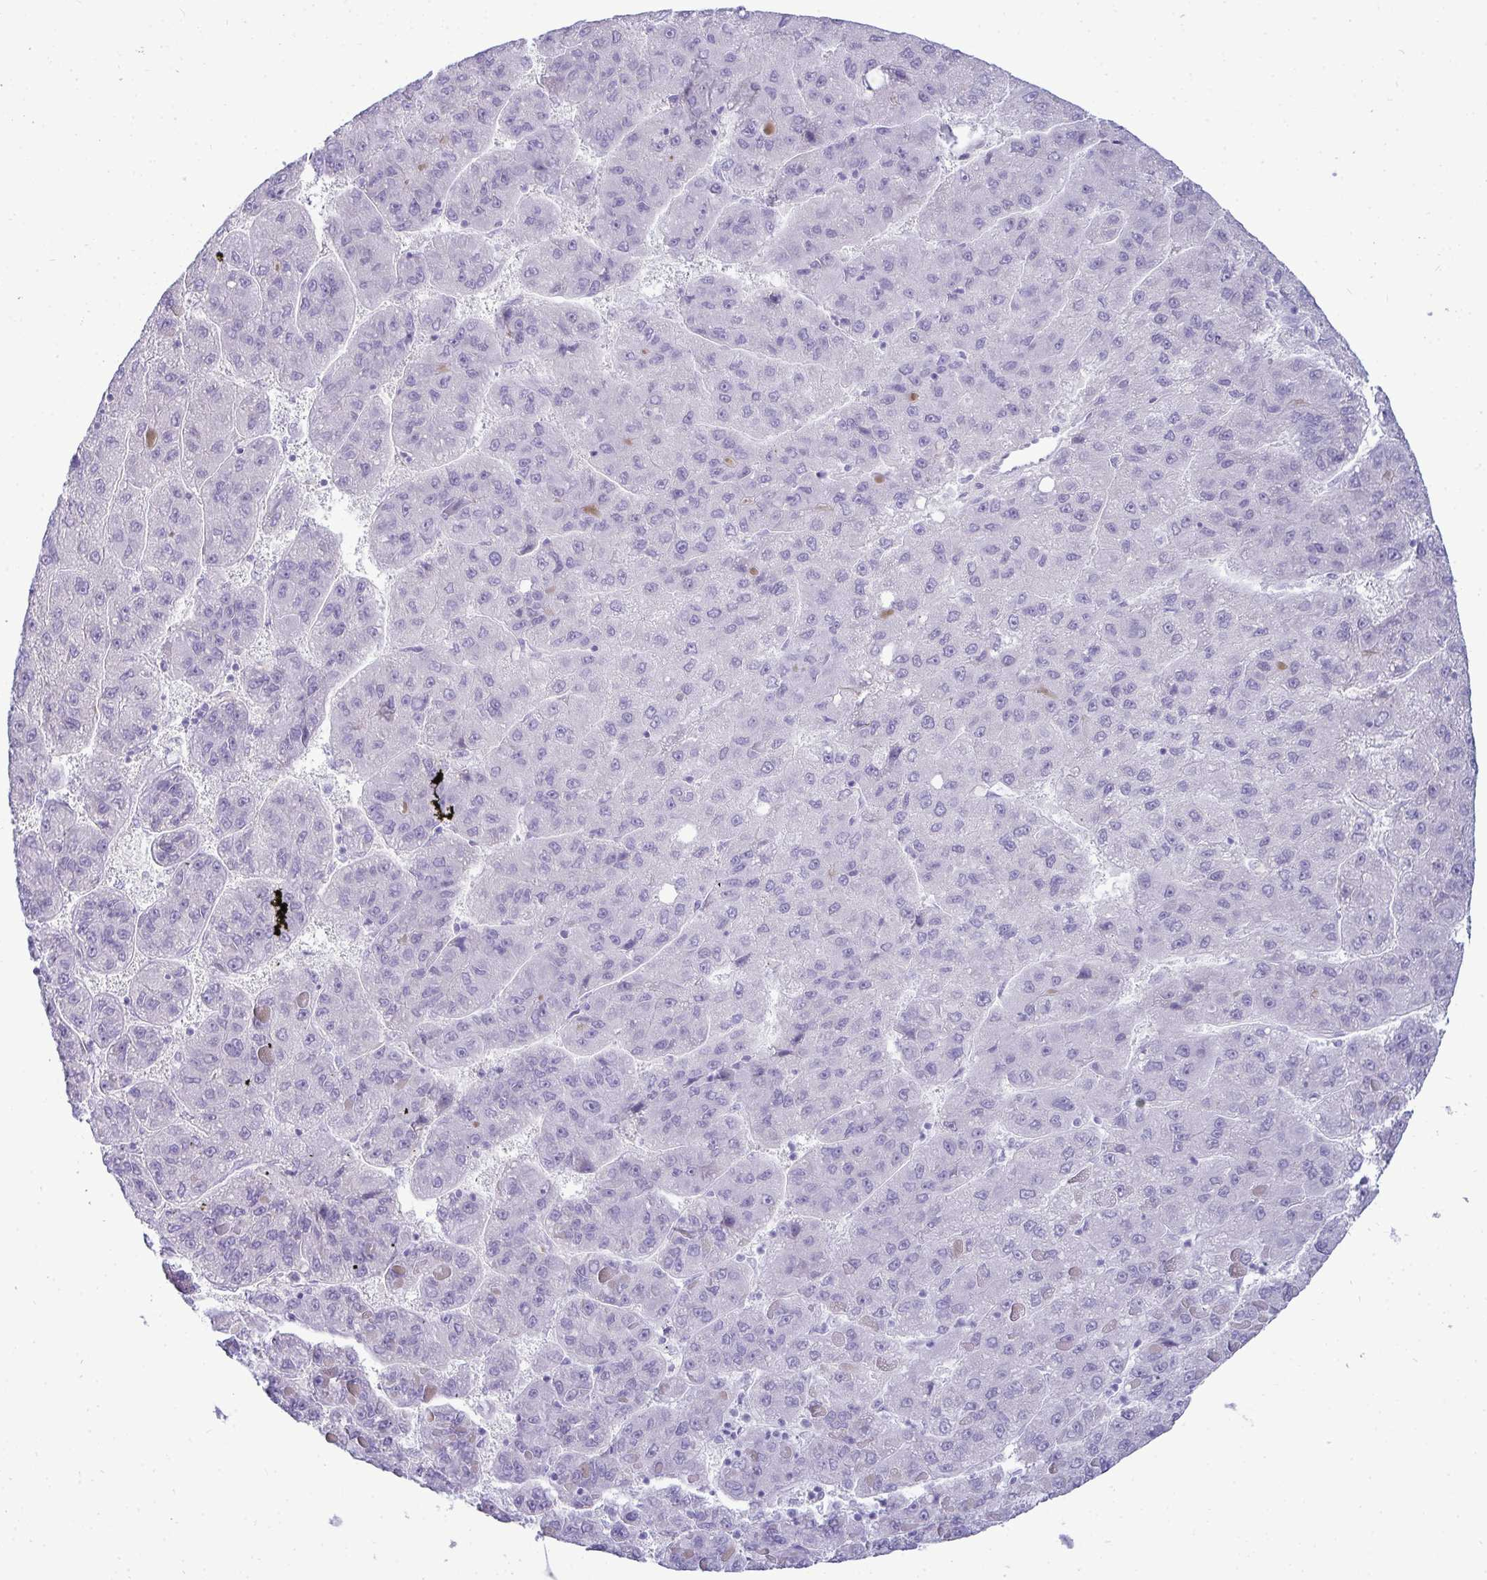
{"staining": {"intensity": "negative", "quantity": "none", "location": "none"}, "tissue": "liver cancer", "cell_type": "Tumor cells", "image_type": "cancer", "snomed": [{"axis": "morphology", "description": "Carcinoma, Hepatocellular, NOS"}, {"axis": "topography", "description": "Liver"}], "caption": "Tumor cells are negative for brown protein staining in hepatocellular carcinoma (liver).", "gene": "HSPB6", "patient": {"sex": "female", "age": 82}}